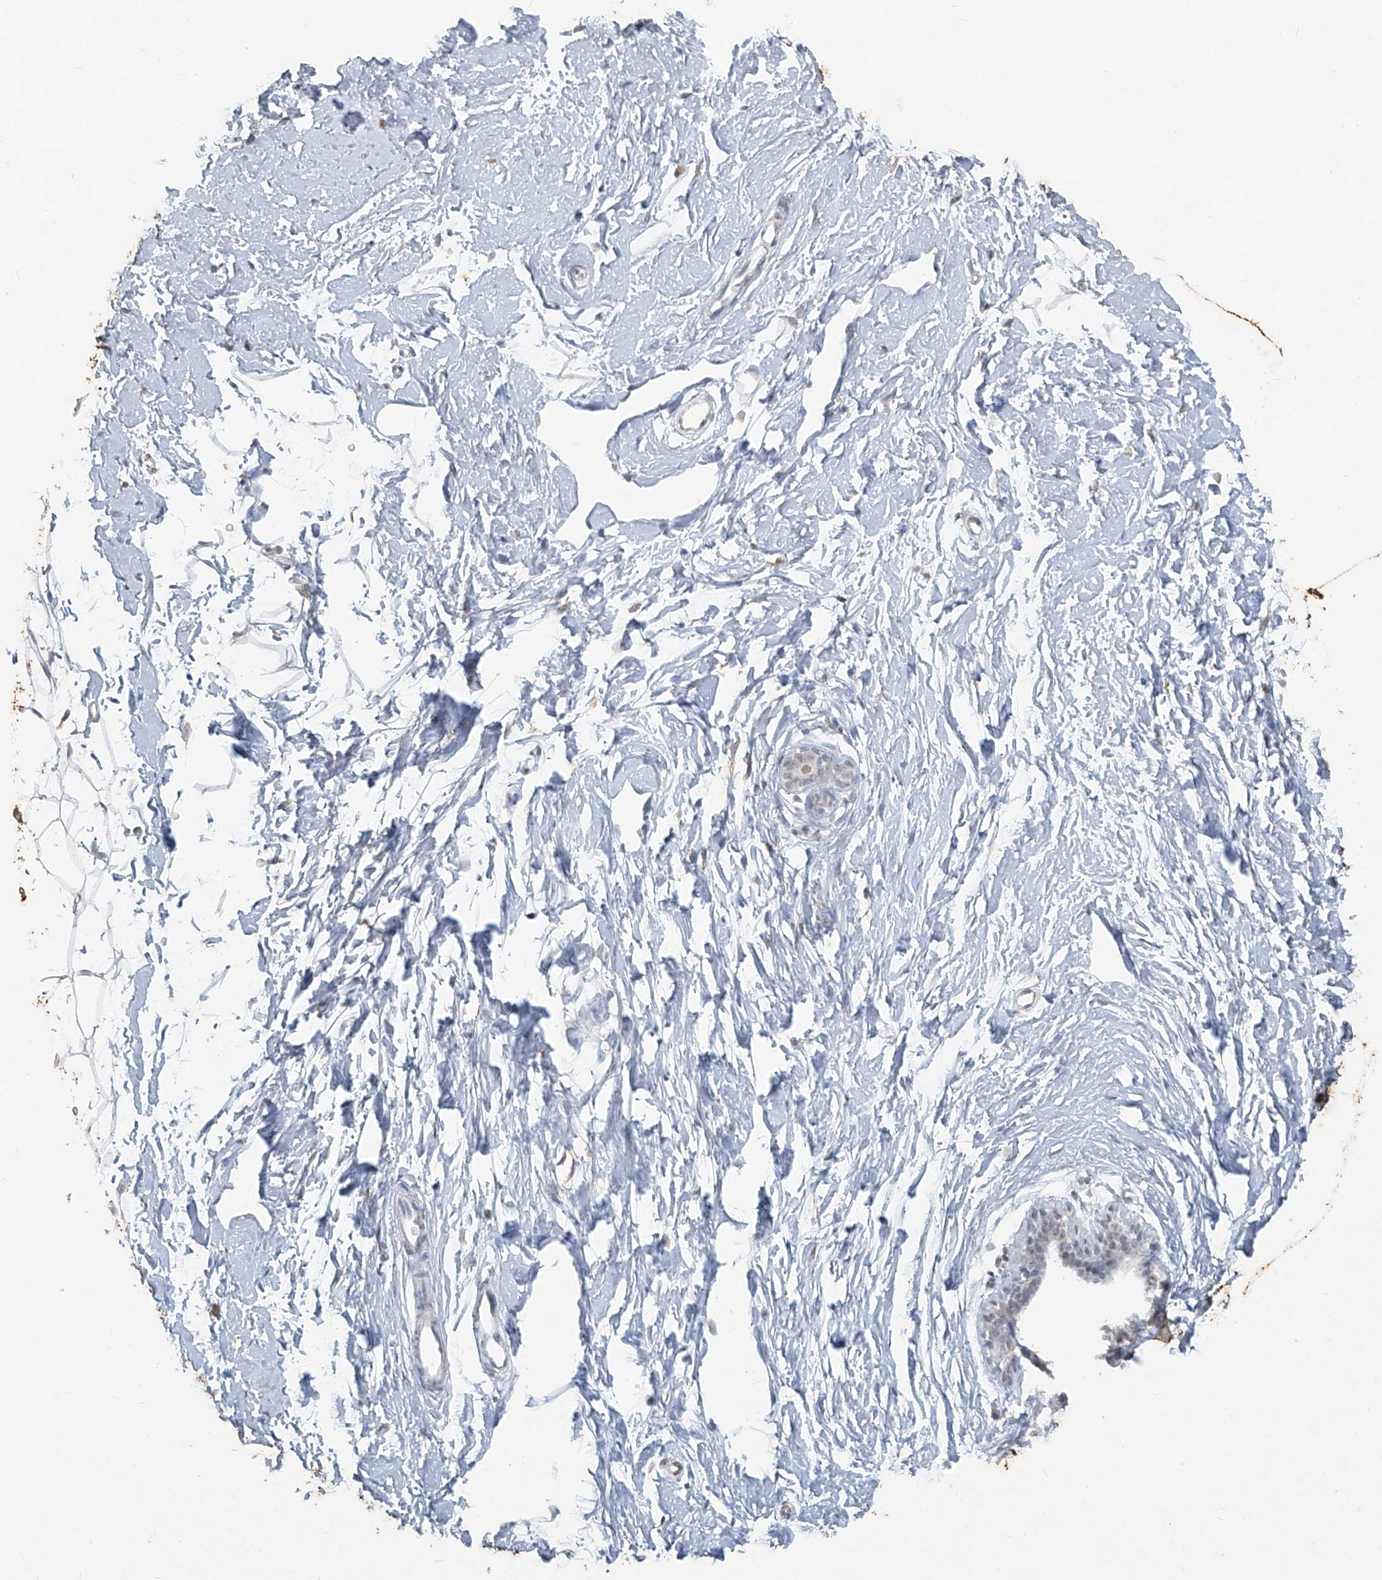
{"staining": {"intensity": "weak", "quantity": "25%-75%", "location": "nuclear"}, "tissue": "adipose tissue", "cell_type": "Adipocytes", "image_type": "normal", "snomed": [{"axis": "morphology", "description": "Normal tissue, NOS"}, {"axis": "topography", "description": "Breast"}], "caption": "Protein expression analysis of benign adipose tissue shows weak nuclear positivity in about 25%-75% of adipocytes. The protein of interest is stained brown, and the nuclei are stained in blue (DAB IHC with brightfield microscopy, high magnification).", "gene": "TFEC", "patient": {"sex": "female", "age": 23}}